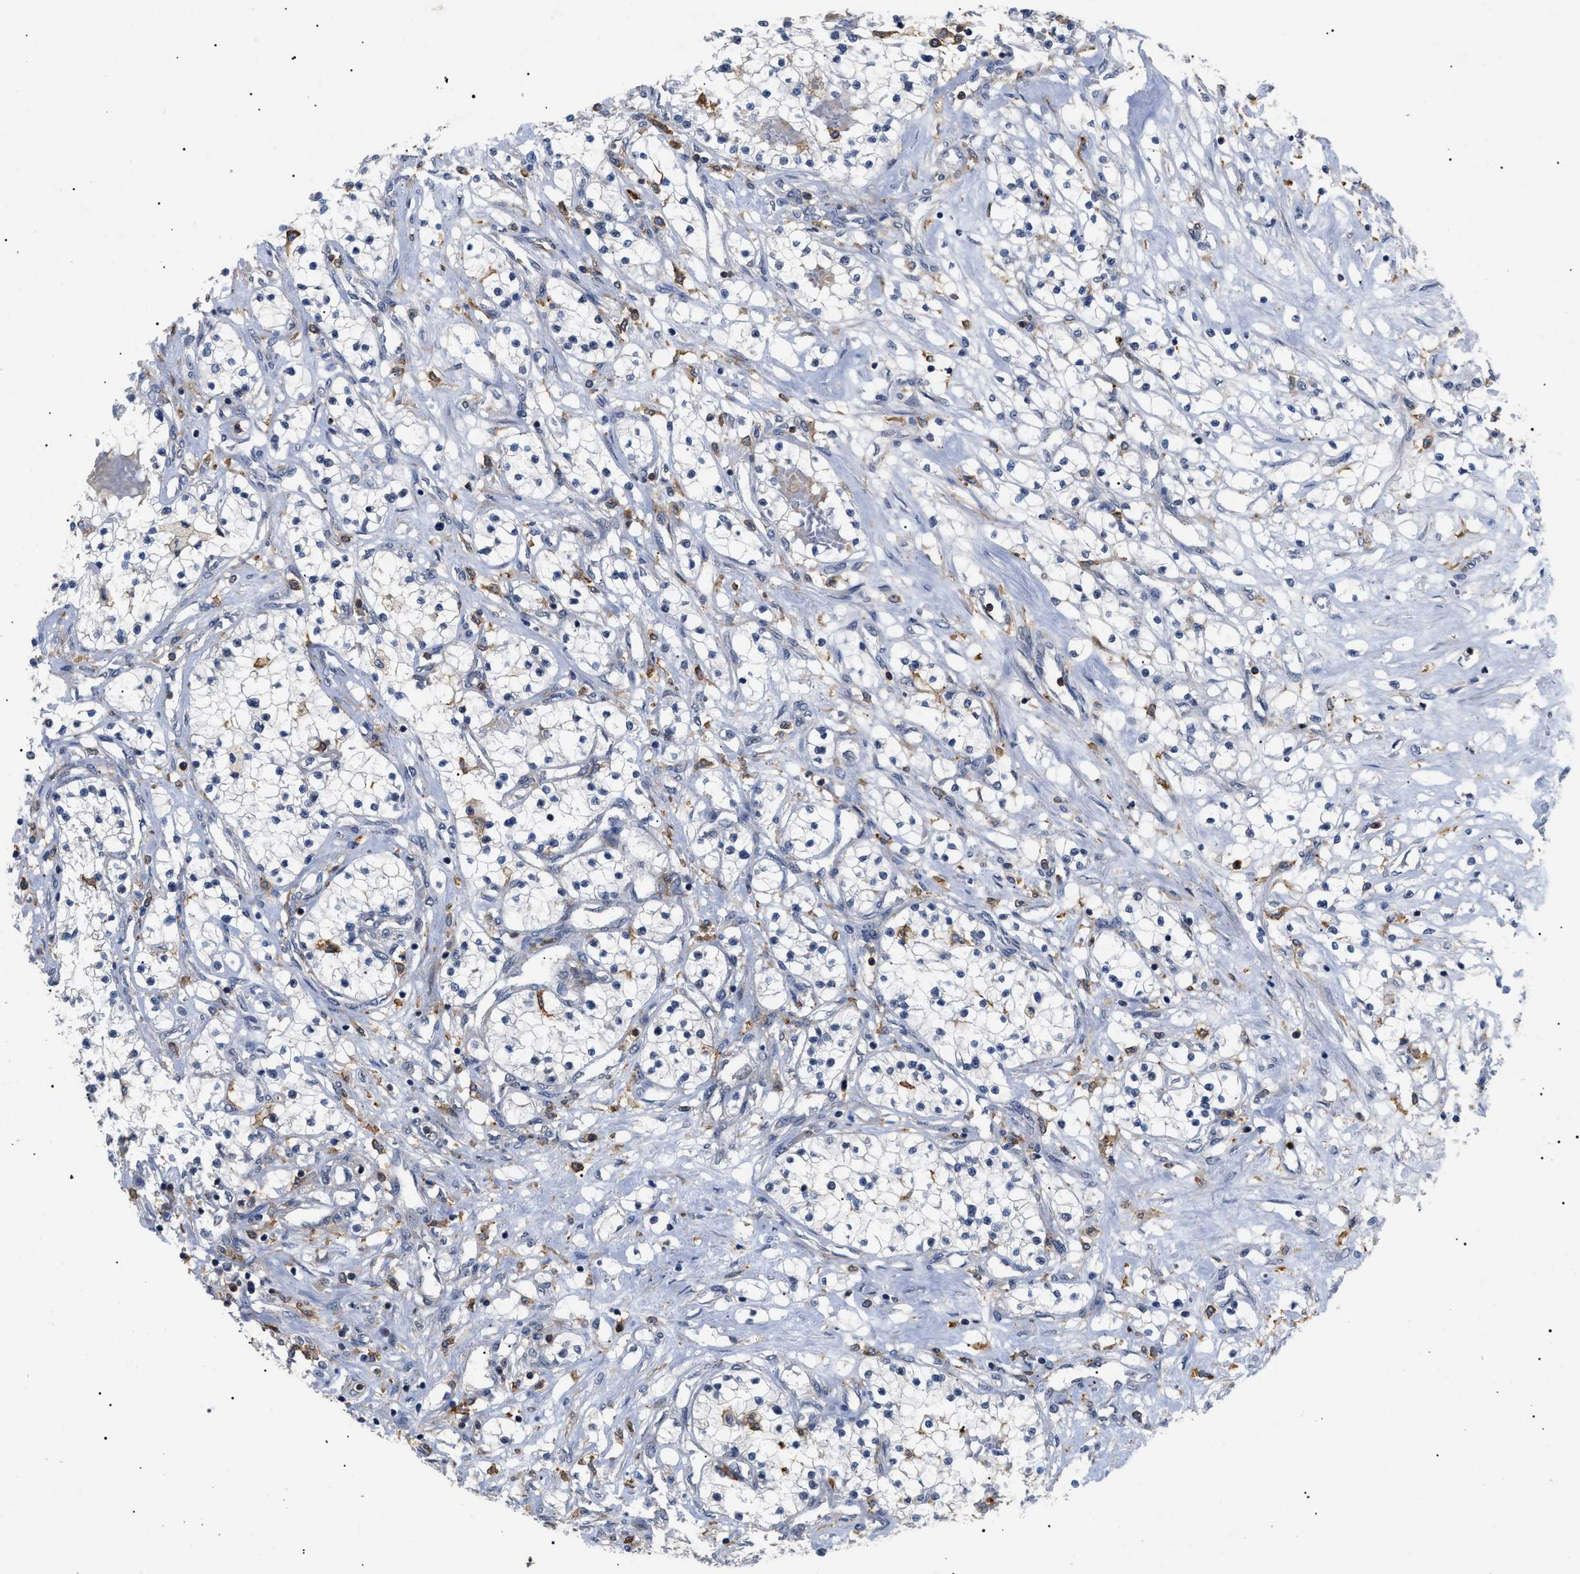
{"staining": {"intensity": "negative", "quantity": "none", "location": "none"}, "tissue": "renal cancer", "cell_type": "Tumor cells", "image_type": "cancer", "snomed": [{"axis": "morphology", "description": "Adenocarcinoma, NOS"}, {"axis": "topography", "description": "Kidney"}], "caption": "There is no significant staining in tumor cells of renal cancer (adenocarcinoma).", "gene": "CD300A", "patient": {"sex": "male", "age": 68}}